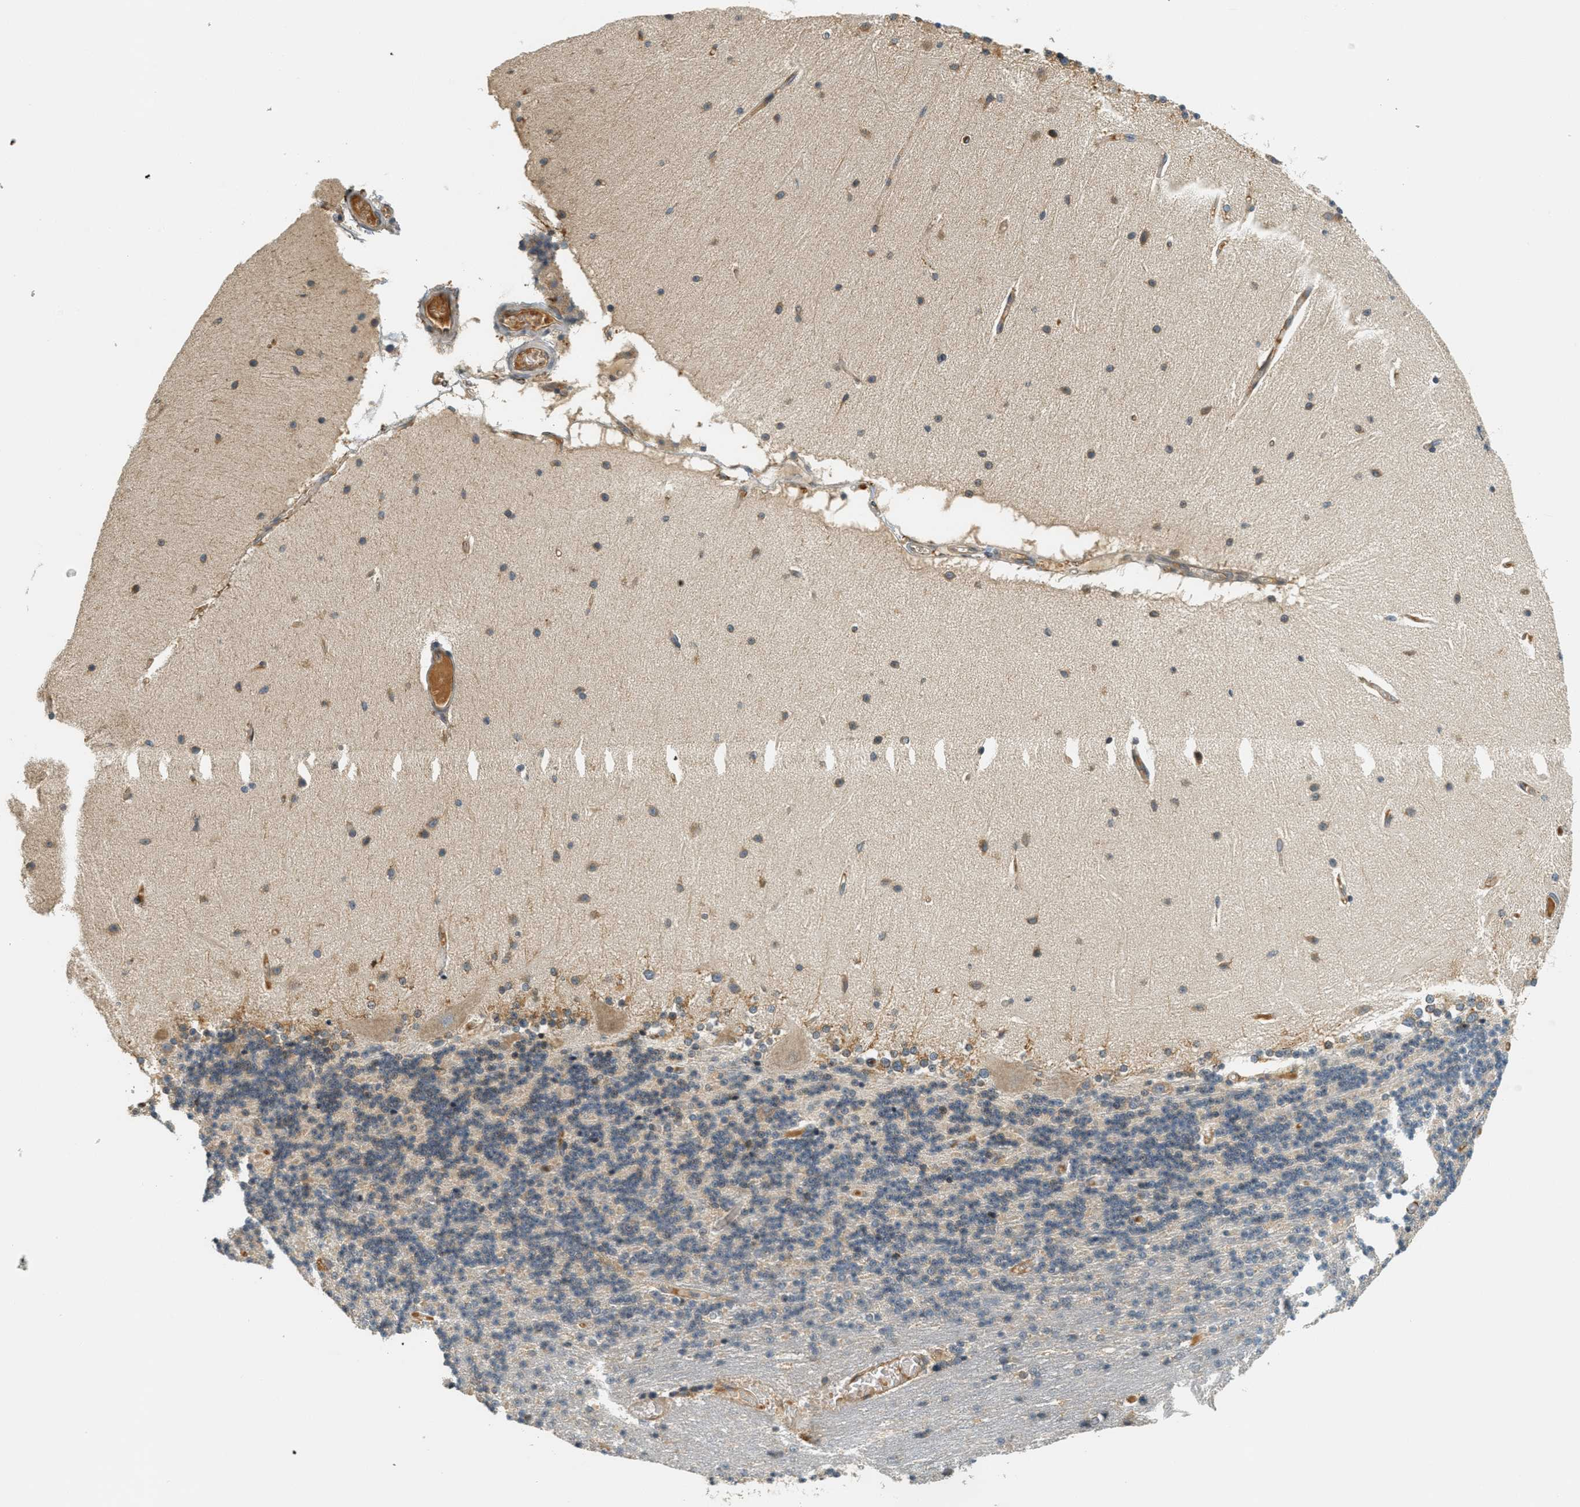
{"staining": {"intensity": "weak", "quantity": "<25%", "location": "cytoplasmic/membranous"}, "tissue": "cerebellum", "cell_type": "Cells in granular layer", "image_type": "normal", "snomed": [{"axis": "morphology", "description": "Normal tissue, NOS"}, {"axis": "topography", "description": "Cerebellum"}], "caption": "Normal cerebellum was stained to show a protein in brown. There is no significant expression in cells in granular layer. The staining was performed using DAB to visualize the protein expression in brown, while the nuclei were stained in blue with hematoxylin (Magnification: 20x).", "gene": "PDK1", "patient": {"sex": "female", "age": 54}}